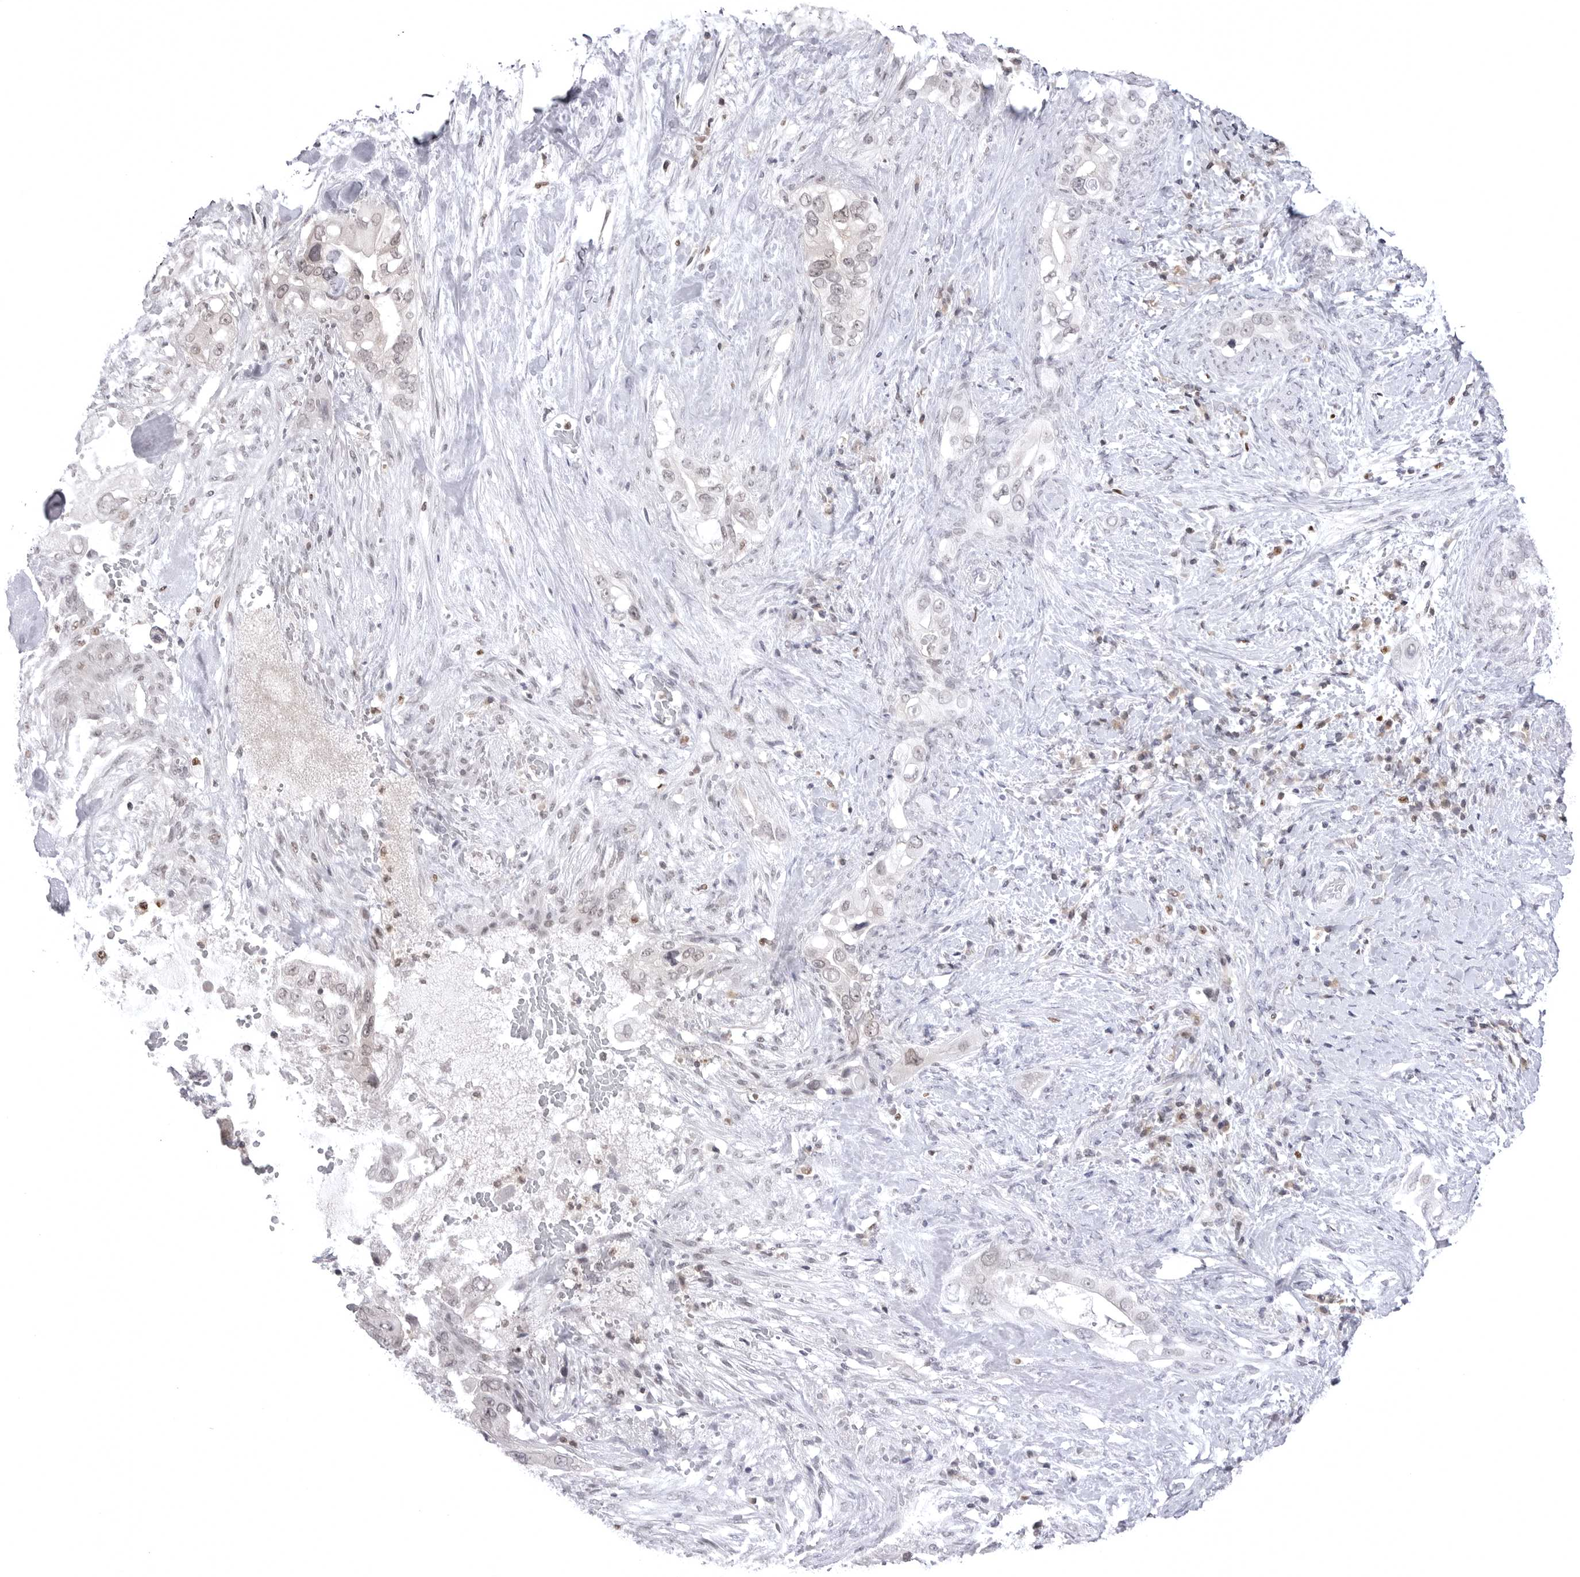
{"staining": {"intensity": "weak", "quantity": "<25%", "location": "nuclear"}, "tissue": "pancreatic cancer", "cell_type": "Tumor cells", "image_type": "cancer", "snomed": [{"axis": "morphology", "description": "Inflammation, NOS"}, {"axis": "morphology", "description": "Adenocarcinoma, NOS"}, {"axis": "topography", "description": "Pancreas"}], "caption": "A photomicrograph of pancreatic cancer (adenocarcinoma) stained for a protein exhibits no brown staining in tumor cells.", "gene": "PTK2B", "patient": {"sex": "female", "age": 56}}